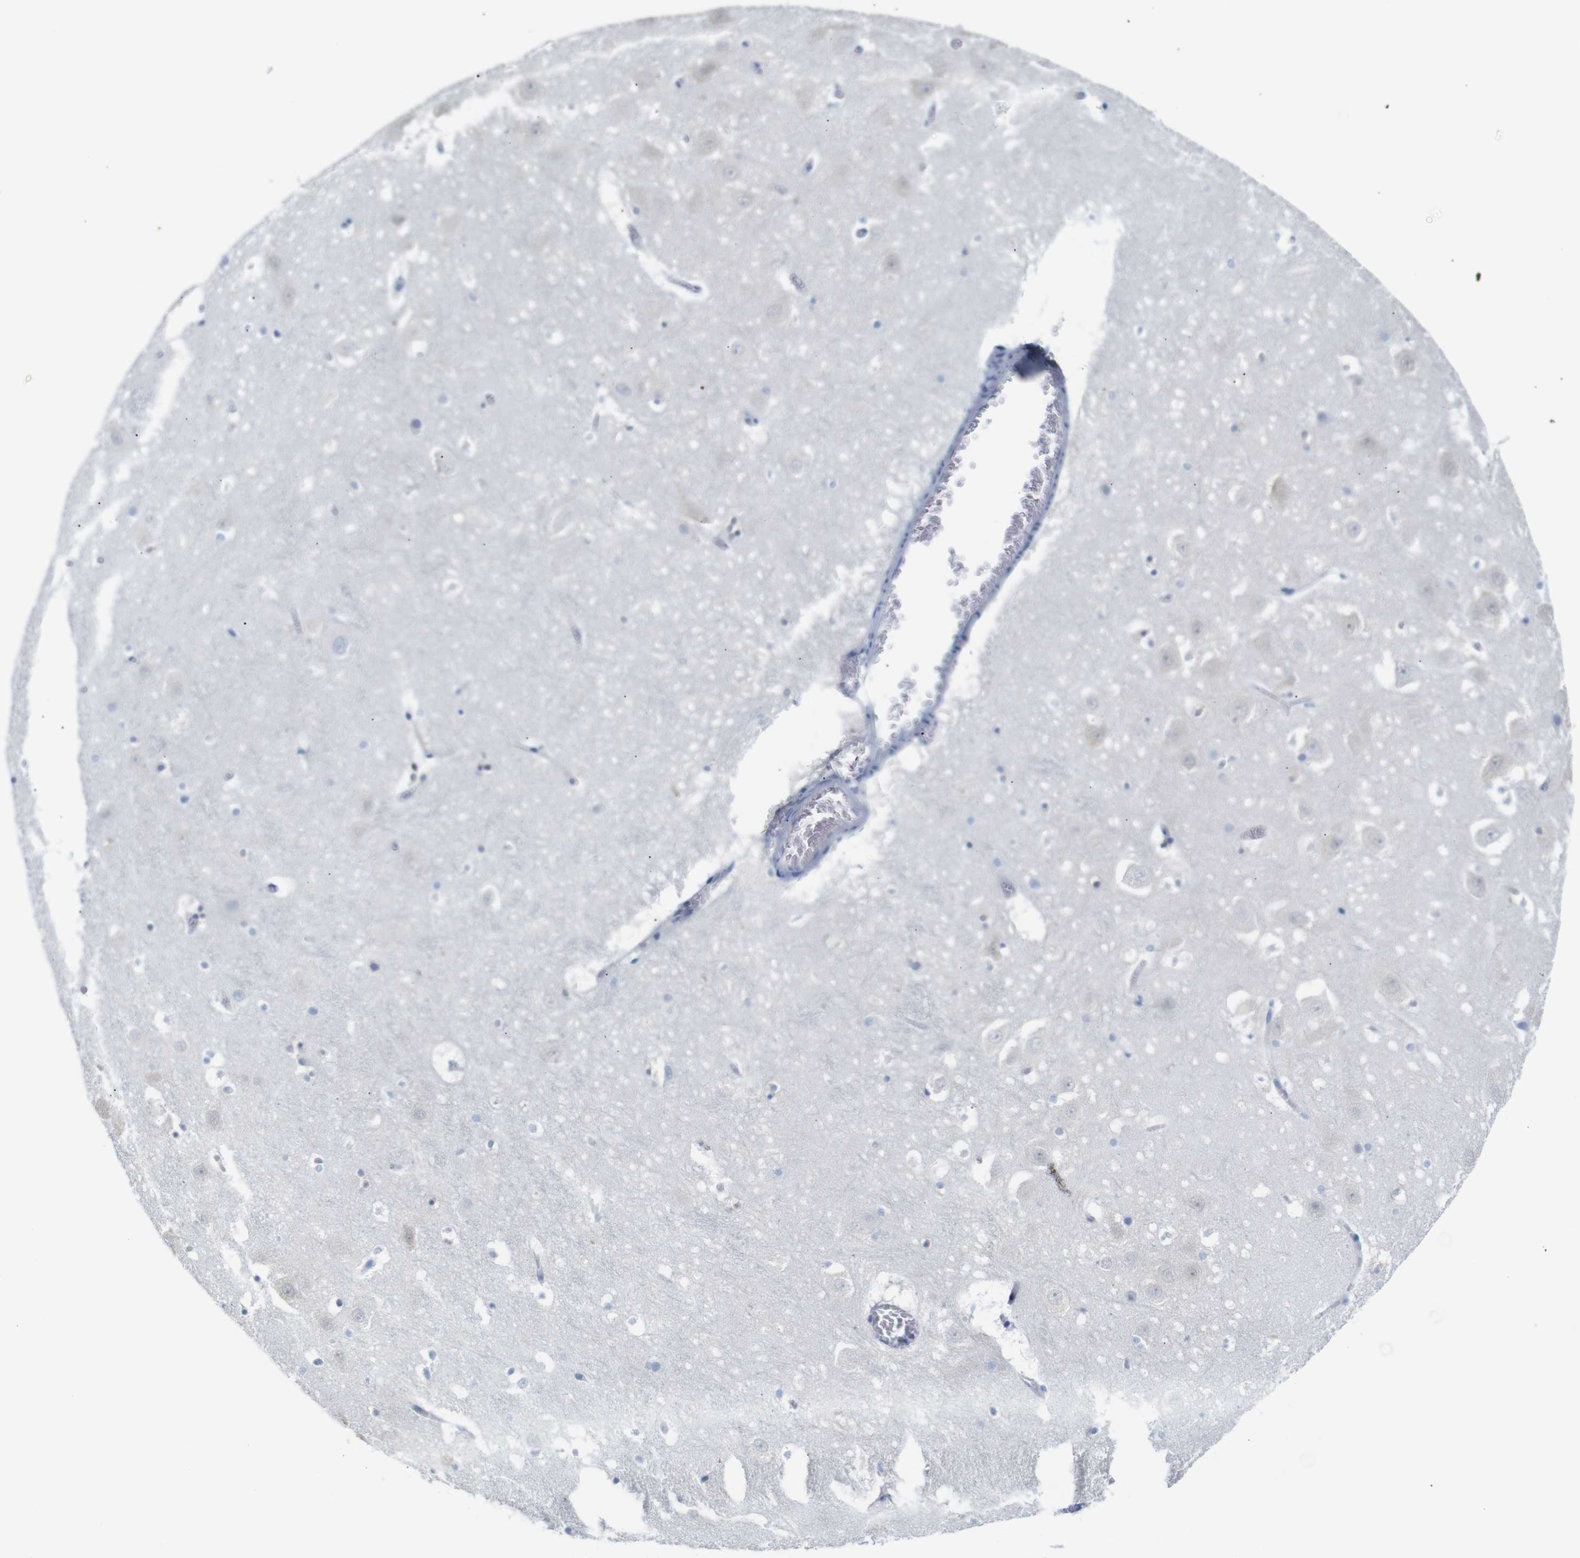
{"staining": {"intensity": "negative", "quantity": "none", "location": "none"}, "tissue": "hippocampus", "cell_type": "Glial cells", "image_type": "normal", "snomed": [{"axis": "morphology", "description": "Normal tissue, NOS"}, {"axis": "topography", "description": "Hippocampus"}], "caption": "This image is of normal hippocampus stained with immunohistochemistry (IHC) to label a protein in brown with the nuclei are counter-stained blue. There is no staining in glial cells. The staining is performed using DAB (3,3'-diaminobenzidine) brown chromogen with nuclei counter-stained in using hematoxylin.", "gene": "ERVMER34", "patient": {"sex": "male", "age": 45}}